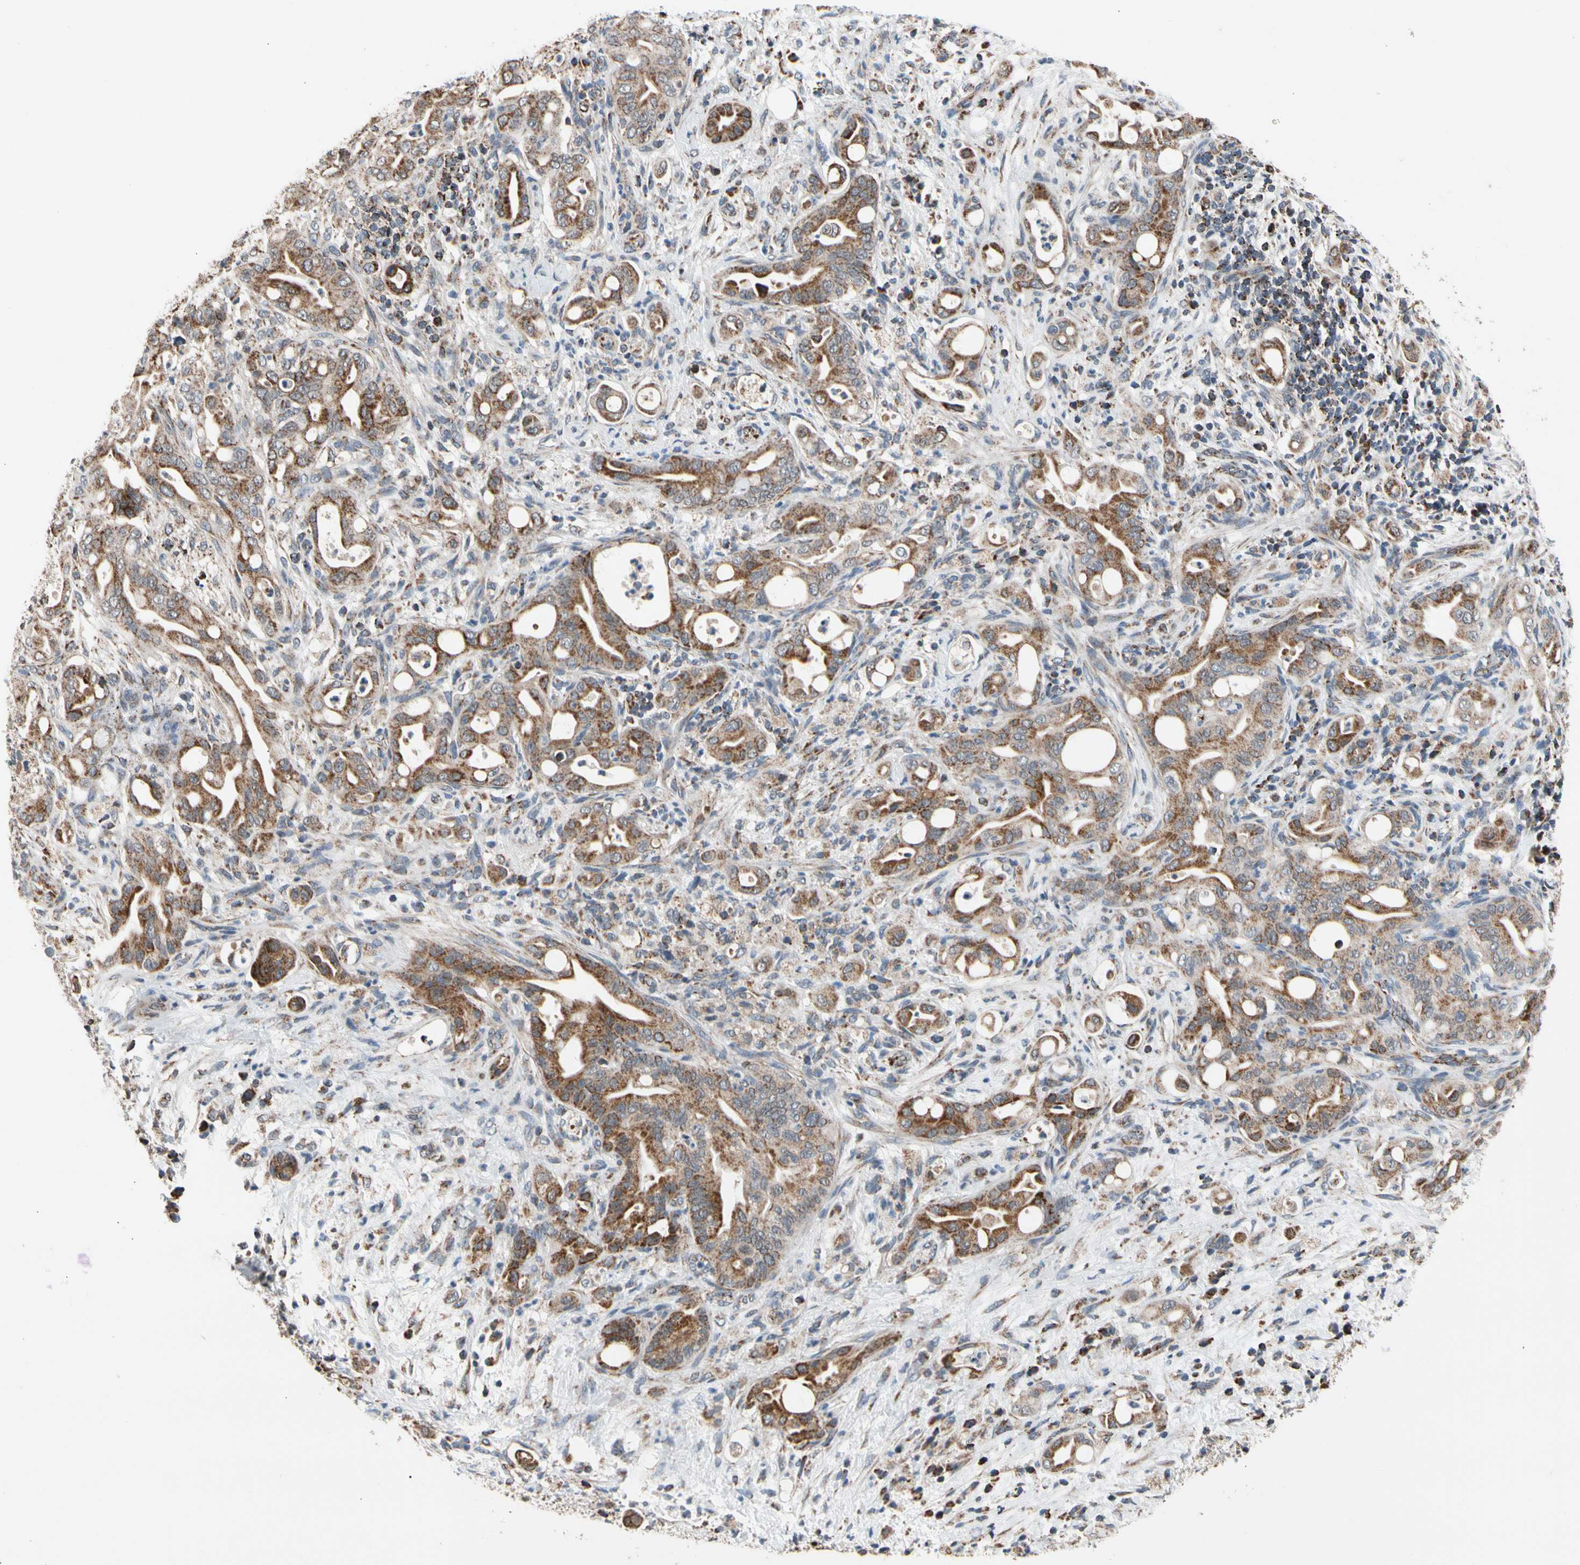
{"staining": {"intensity": "moderate", "quantity": ">75%", "location": "cytoplasmic/membranous"}, "tissue": "liver cancer", "cell_type": "Tumor cells", "image_type": "cancer", "snomed": [{"axis": "morphology", "description": "Cholangiocarcinoma"}, {"axis": "topography", "description": "Liver"}], "caption": "Moderate cytoplasmic/membranous protein staining is present in approximately >75% of tumor cells in cholangiocarcinoma (liver). The protein is shown in brown color, while the nuclei are stained blue.", "gene": "KHDC4", "patient": {"sex": "female", "age": 68}}